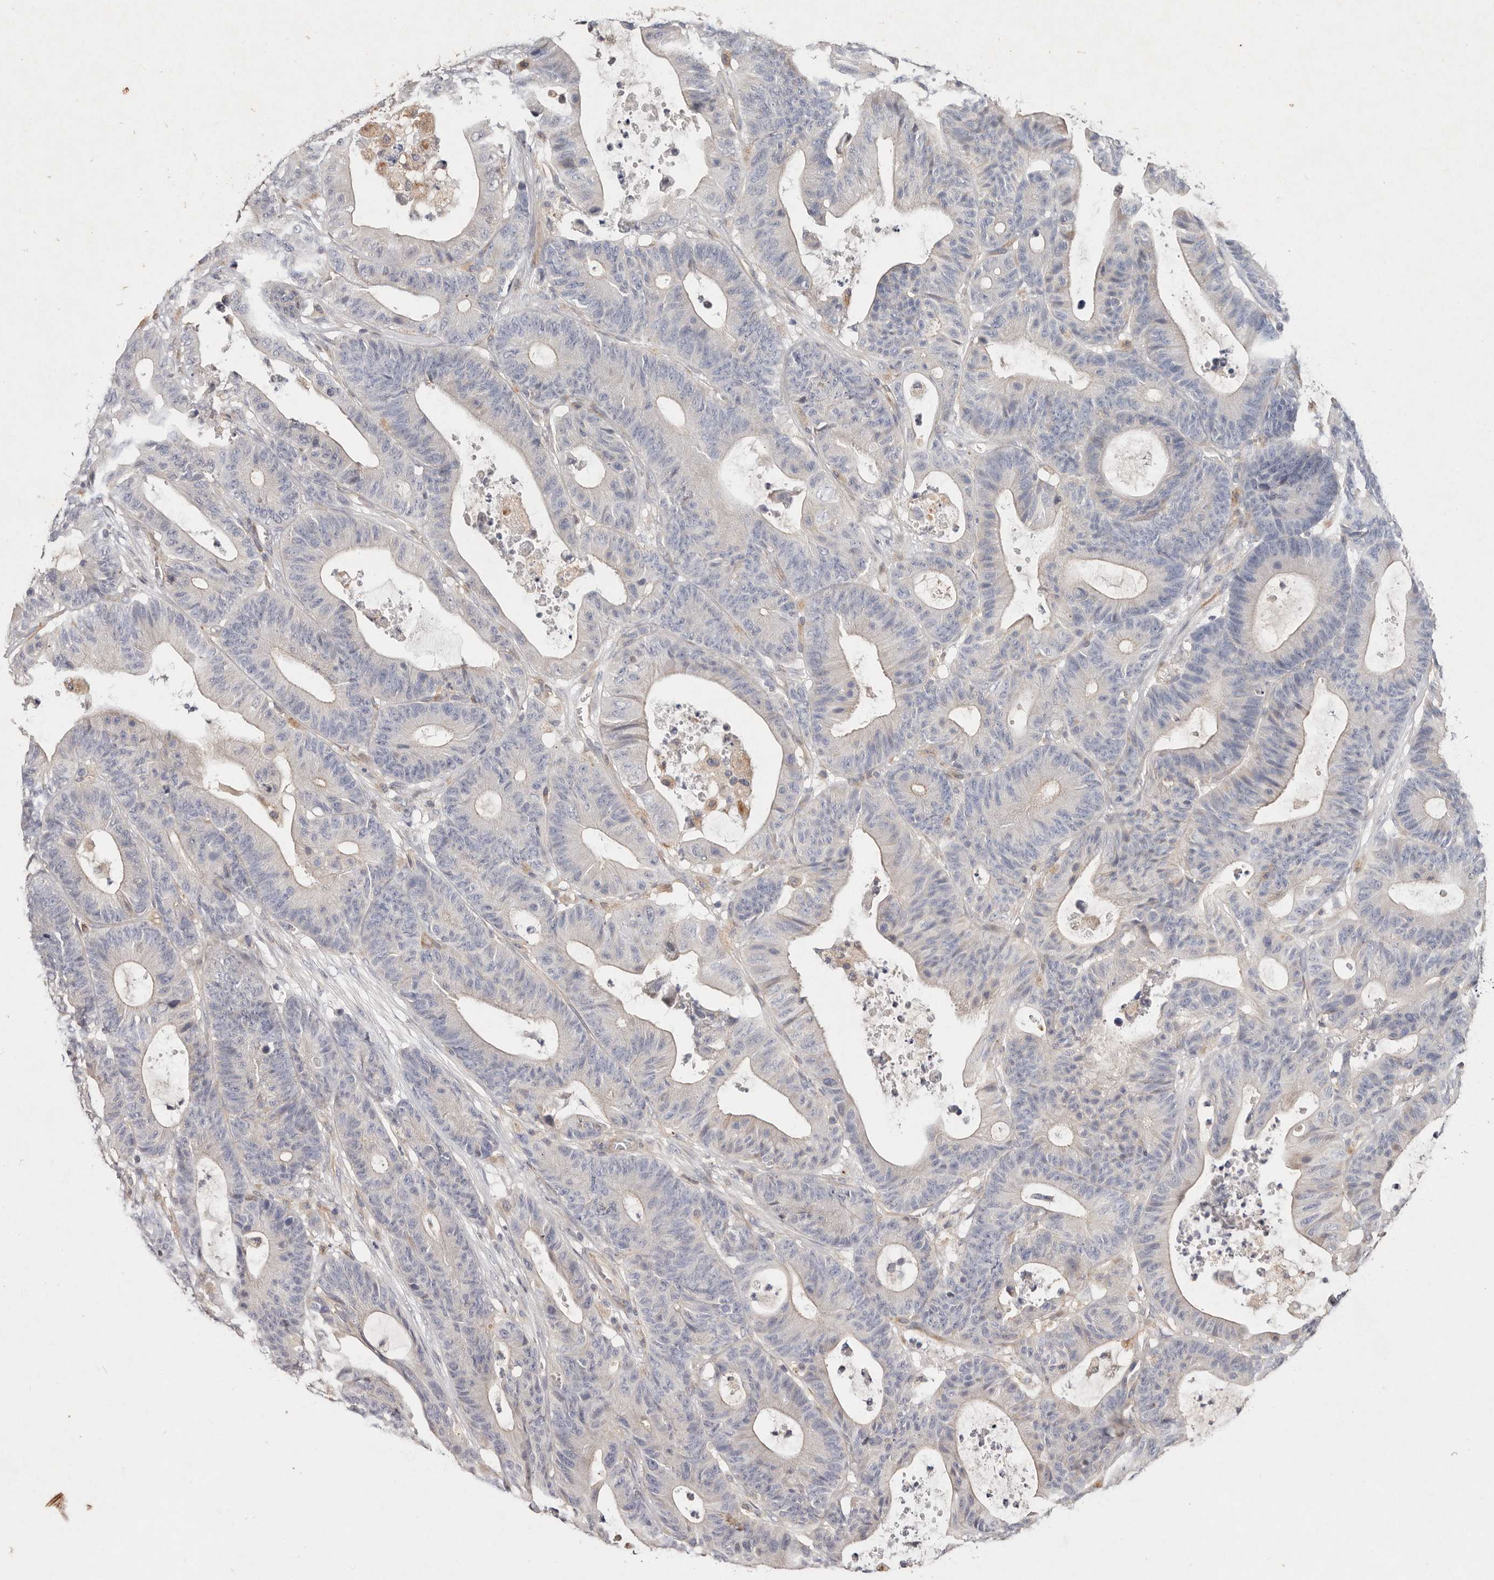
{"staining": {"intensity": "negative", "quantity": "none", "location": "none"}, "tissue": "colorectal cancer", "cell_type": "Tumor cells", "image_type": "cancer", "snomed": [{"axis": "morphology", "description": "Adenocarcinoma, NOS"}, {"axis": "topography", "description": "Colon"}], "caption": "High power microscopy micrograph of an immunohistochemistry (IHC) micrograph of adenocarcinoma (colorectal), revealing no significant staining in tumor cells.", "gene": "THBS3", "patient": {"sex": "female", "age": 84}}